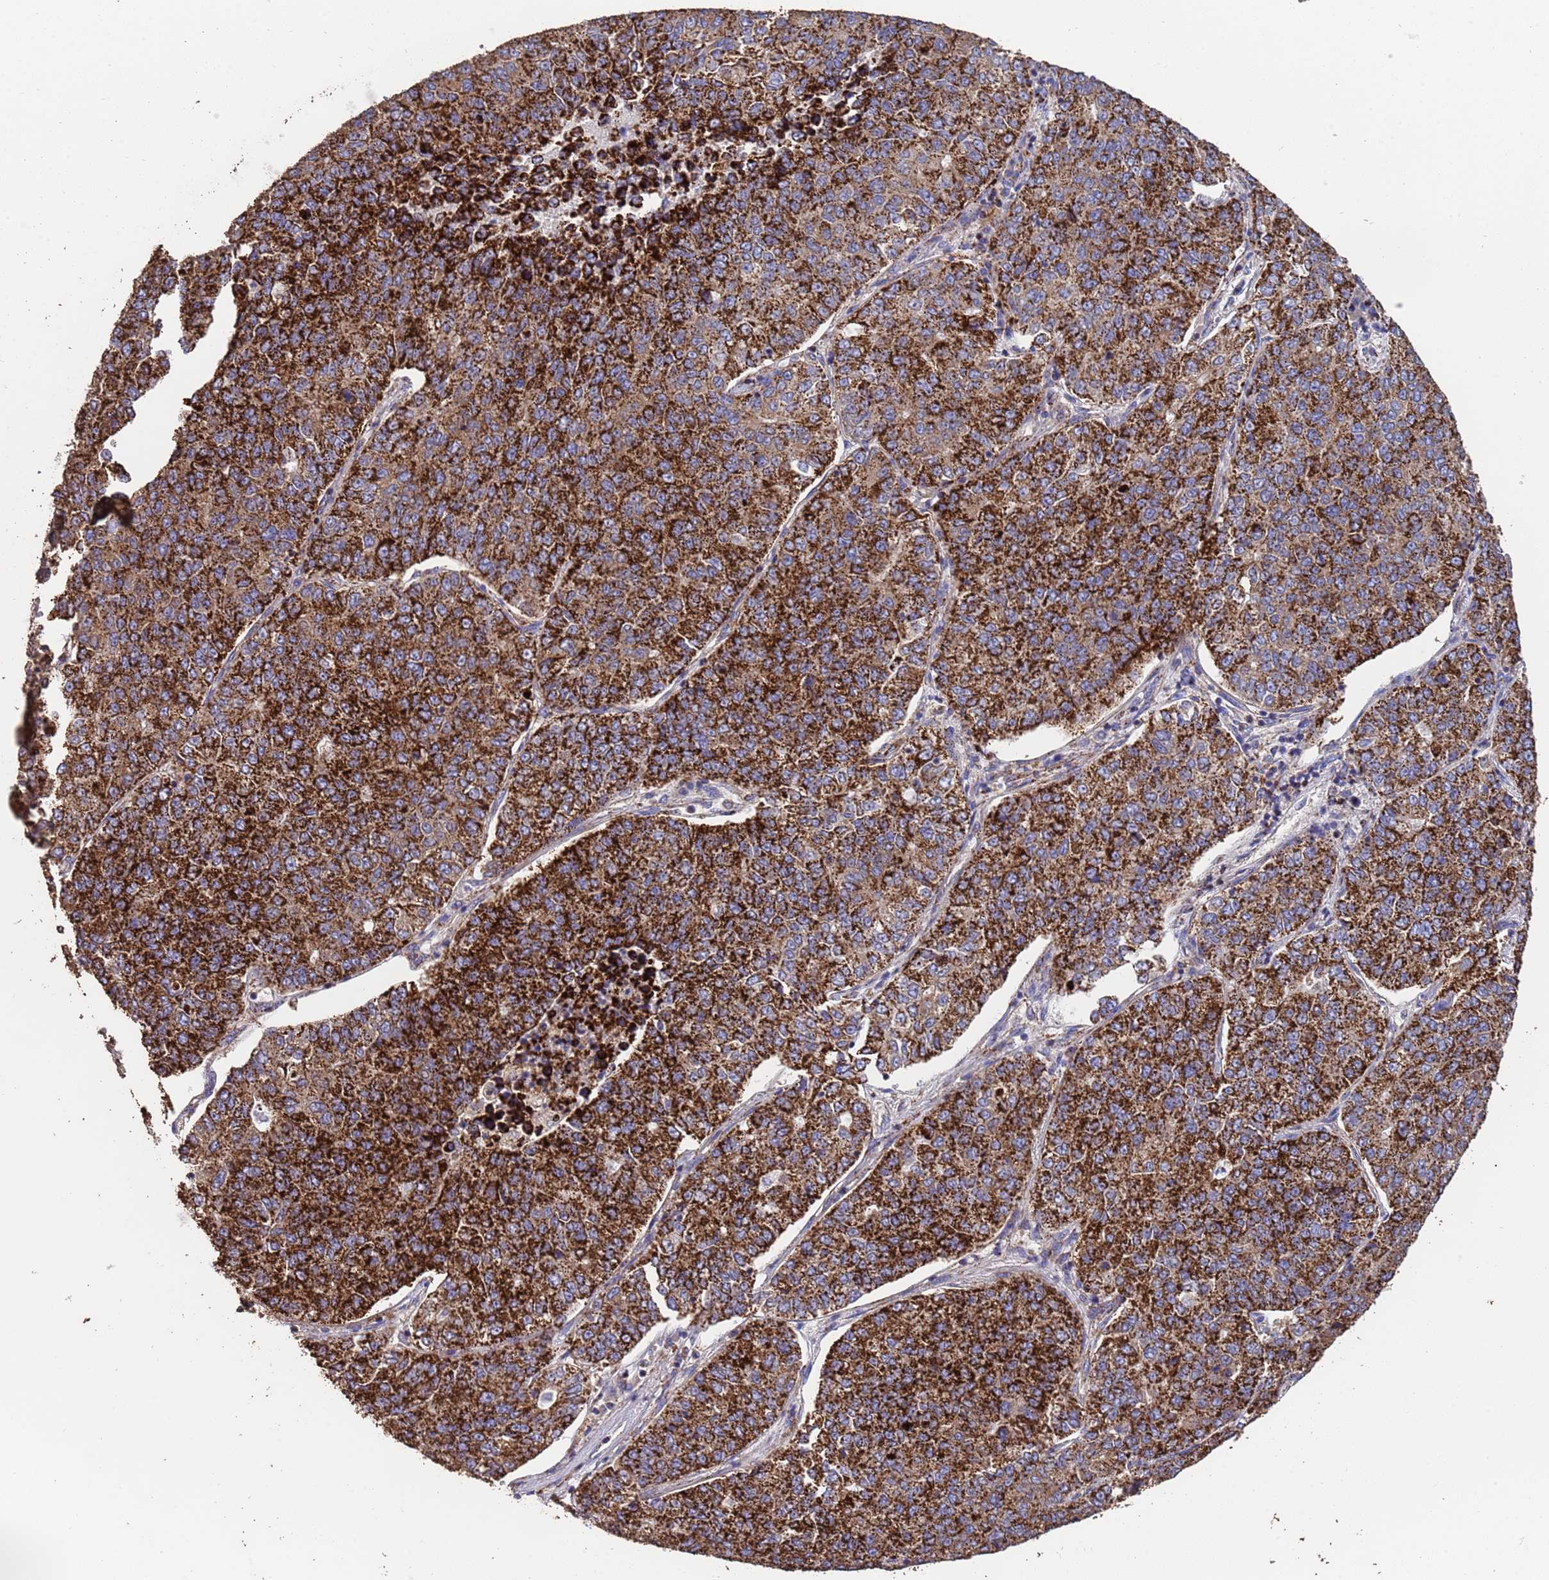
{"staining": {"intensity": "strong", "quantity": ">75%", "location": "cytoplasmic/membranous"}, "tissue": "lung cancer", "cell_type": "Tumor cells", "image_type": "cancer", "snomed": [{"axis": "morphology", "description": "Adenocarcinoma, NOS"}, {"axis": "topography", "description": "Lung"}], "caption": "Lung adenocarcinoma tissue shows strong cytoplasmic/membranous expression in approximately >75% of tumor cells, visualized by immunohistochemistry.", "gene": "ZNFX1", "patient": {"sex": "male", "age": 49}}